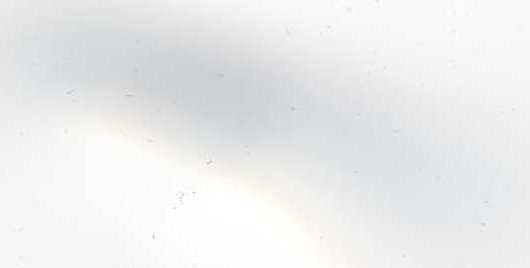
{"staining": {"intensity": "negative", "quantity": "none", "location": "none"}, "tissue": "cervical cancer", "cell_type": "Tumor cells", "image_type": "cancer", "snomed": [{"axis": "morphology", "description": "Squamous cell carcinoma, NOS"}, {"axis": "topography", "description": "Cervix"}], "caption": "This micrograph is of cervical cancer (squamous cell carcinoma) stained with IHC to label a protein in brown with the nuclei are counter-stained blue. There is no positivity in tumor cells. (Brightfield microscopy of DAB immunohistochemistry (IHC) at high magnification).", "gene": "SHQ1", "patient": {"sex": "female", "age": 57}}